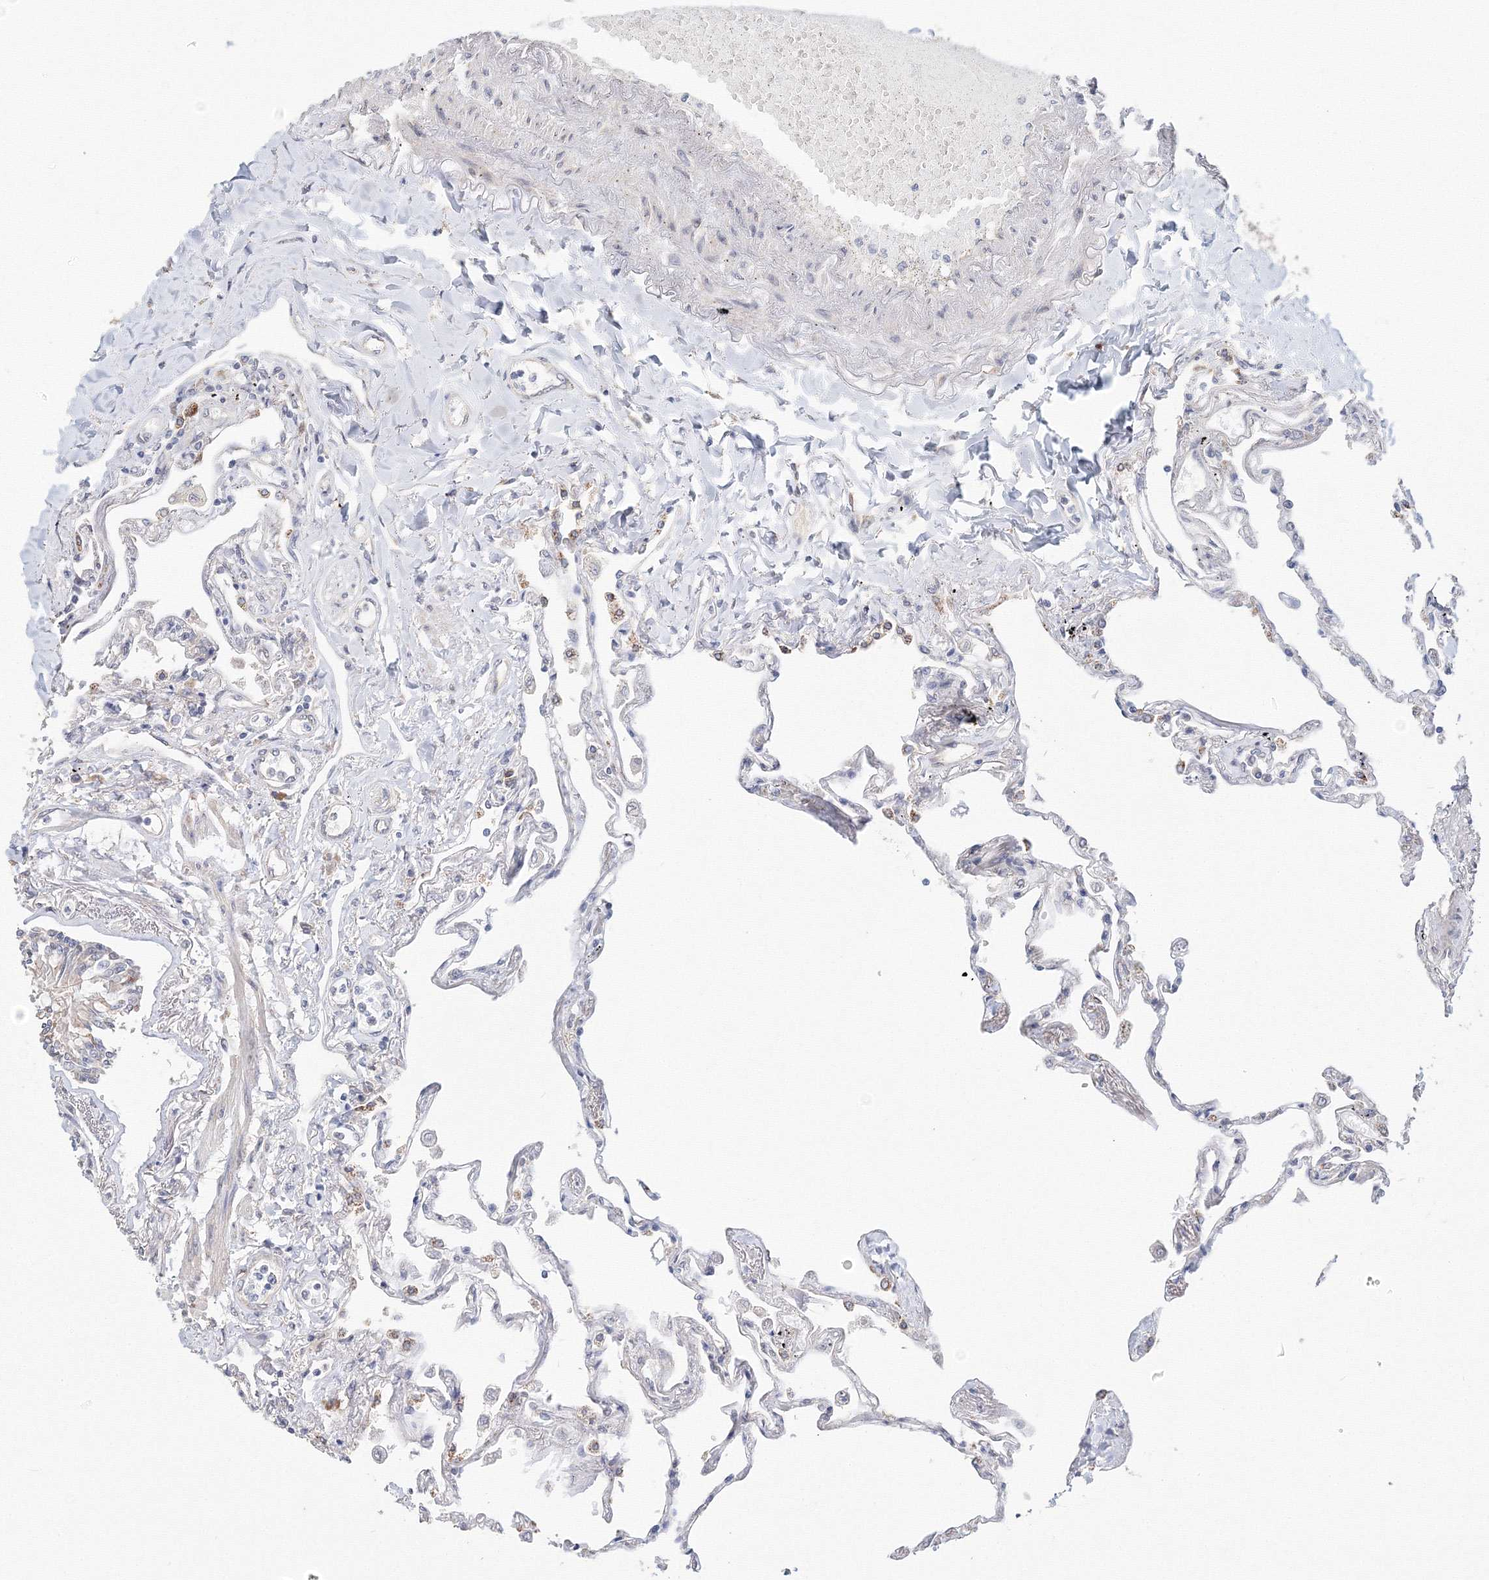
{"staining": {"intensity": "moderate", "quantity": "<25%", "location": "cytoplasmic/membranous"}, "tissue": "lung", "cell_type": "Alveolar cells", "image_type": "normal", "snomed": [{"axis": "morphology", "description": "Normal tissue, NOS"}, {"axis": "topography", "description": "Lung"}], "caption": "DAB (3,3'-diaminobenzidine) immunohistochemical staining of unremarkable lung exhibits moderate cytoplasmic/membranous protein expression in approximately <25% of alveolar cells. The protein is stained brown, and the nuclei are stained in blue (DAB IHC with brightfield microscopy, high magnification).", "gene": "DHRS12", "patient": {"sex": "female", "age": 67}}